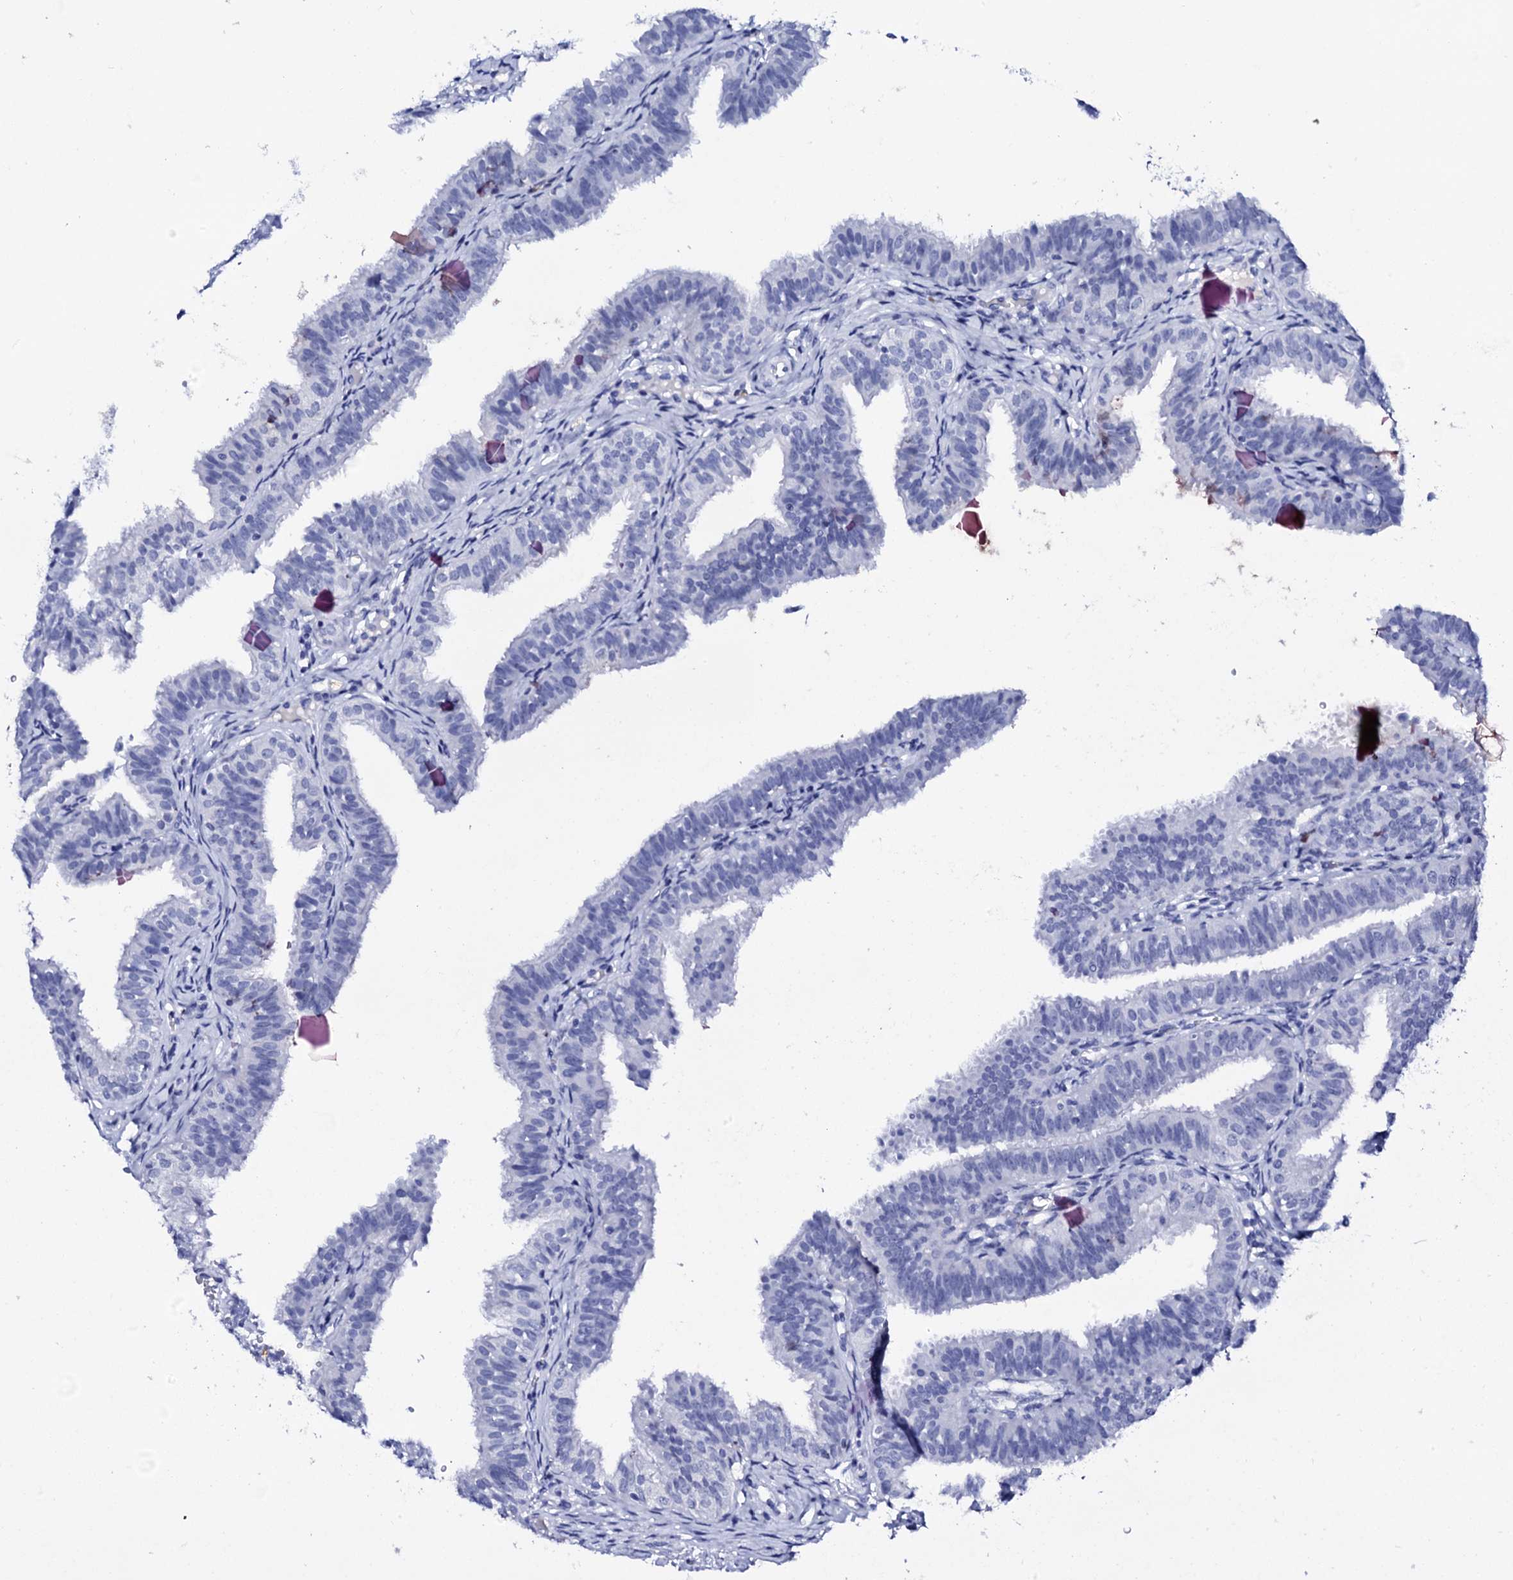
{"staining": {"intensity": "negative", "quantity": "none", "location": "none"}, "tissue": "fallopian tube", "cell_type": "Glandular cells", "image_type": "normal", "snomed": [{"axis": "morphology", "description": "Normal tissue, NOS"}, {"axis": "topography", "description": "Fallopian tube"}], "caption": "High magnification brightfield microscopy of normal fallopian tube stained with DAB (brown) and counterstained with hematoxylin (blue): glandular cells show no significant positivity. The staining was performed using DAB (3,3'-diaminobenzidine) to visualize the protein expression in brown, while the nuclei were stained in blue with hematoxylin (Magnification: 20x).", "gene": "FBXL16", "patient": {"sex": "female", "age": 35}}